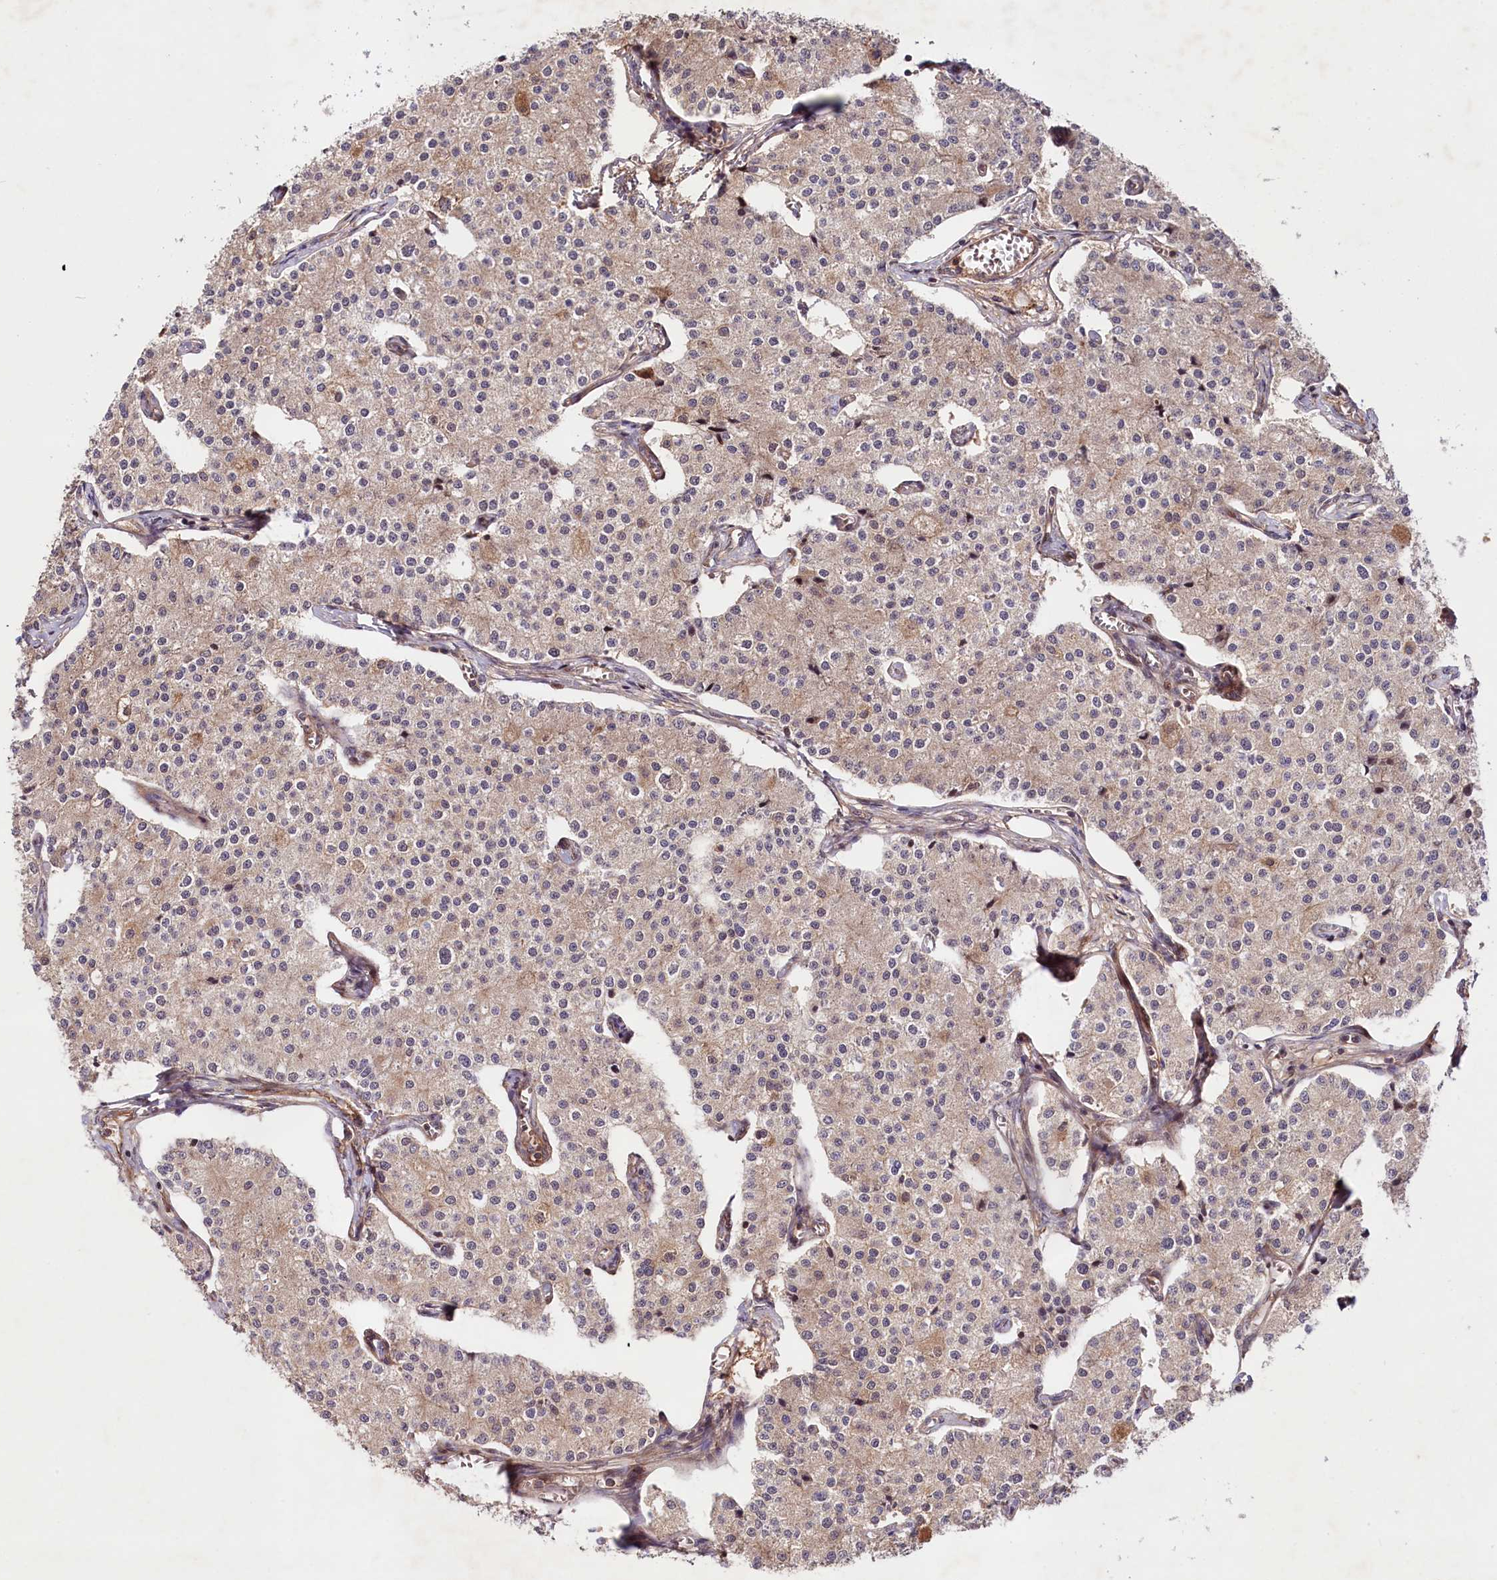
{"staining": {"intensity": "moderate", "quantity": "25%-75%", "location": "cytoplasmic/membranous"}, "tissue": "carcinoid", "cell_type": "Tumor cells", "image_type": "cancer", "snomed": [{"axis": "morphology", "description": "Carcinoid, malignant, NOS"}, {"axis": "topography", "description": "Colon"}], "caption": "A medium amount of moderate cytoplasmic/membranous positivity is seen in about 25%-75% of tumor cells in carcinoid tissue.", "gene": "NEDD1", "patient": {"sex": "female", "age": 52}}